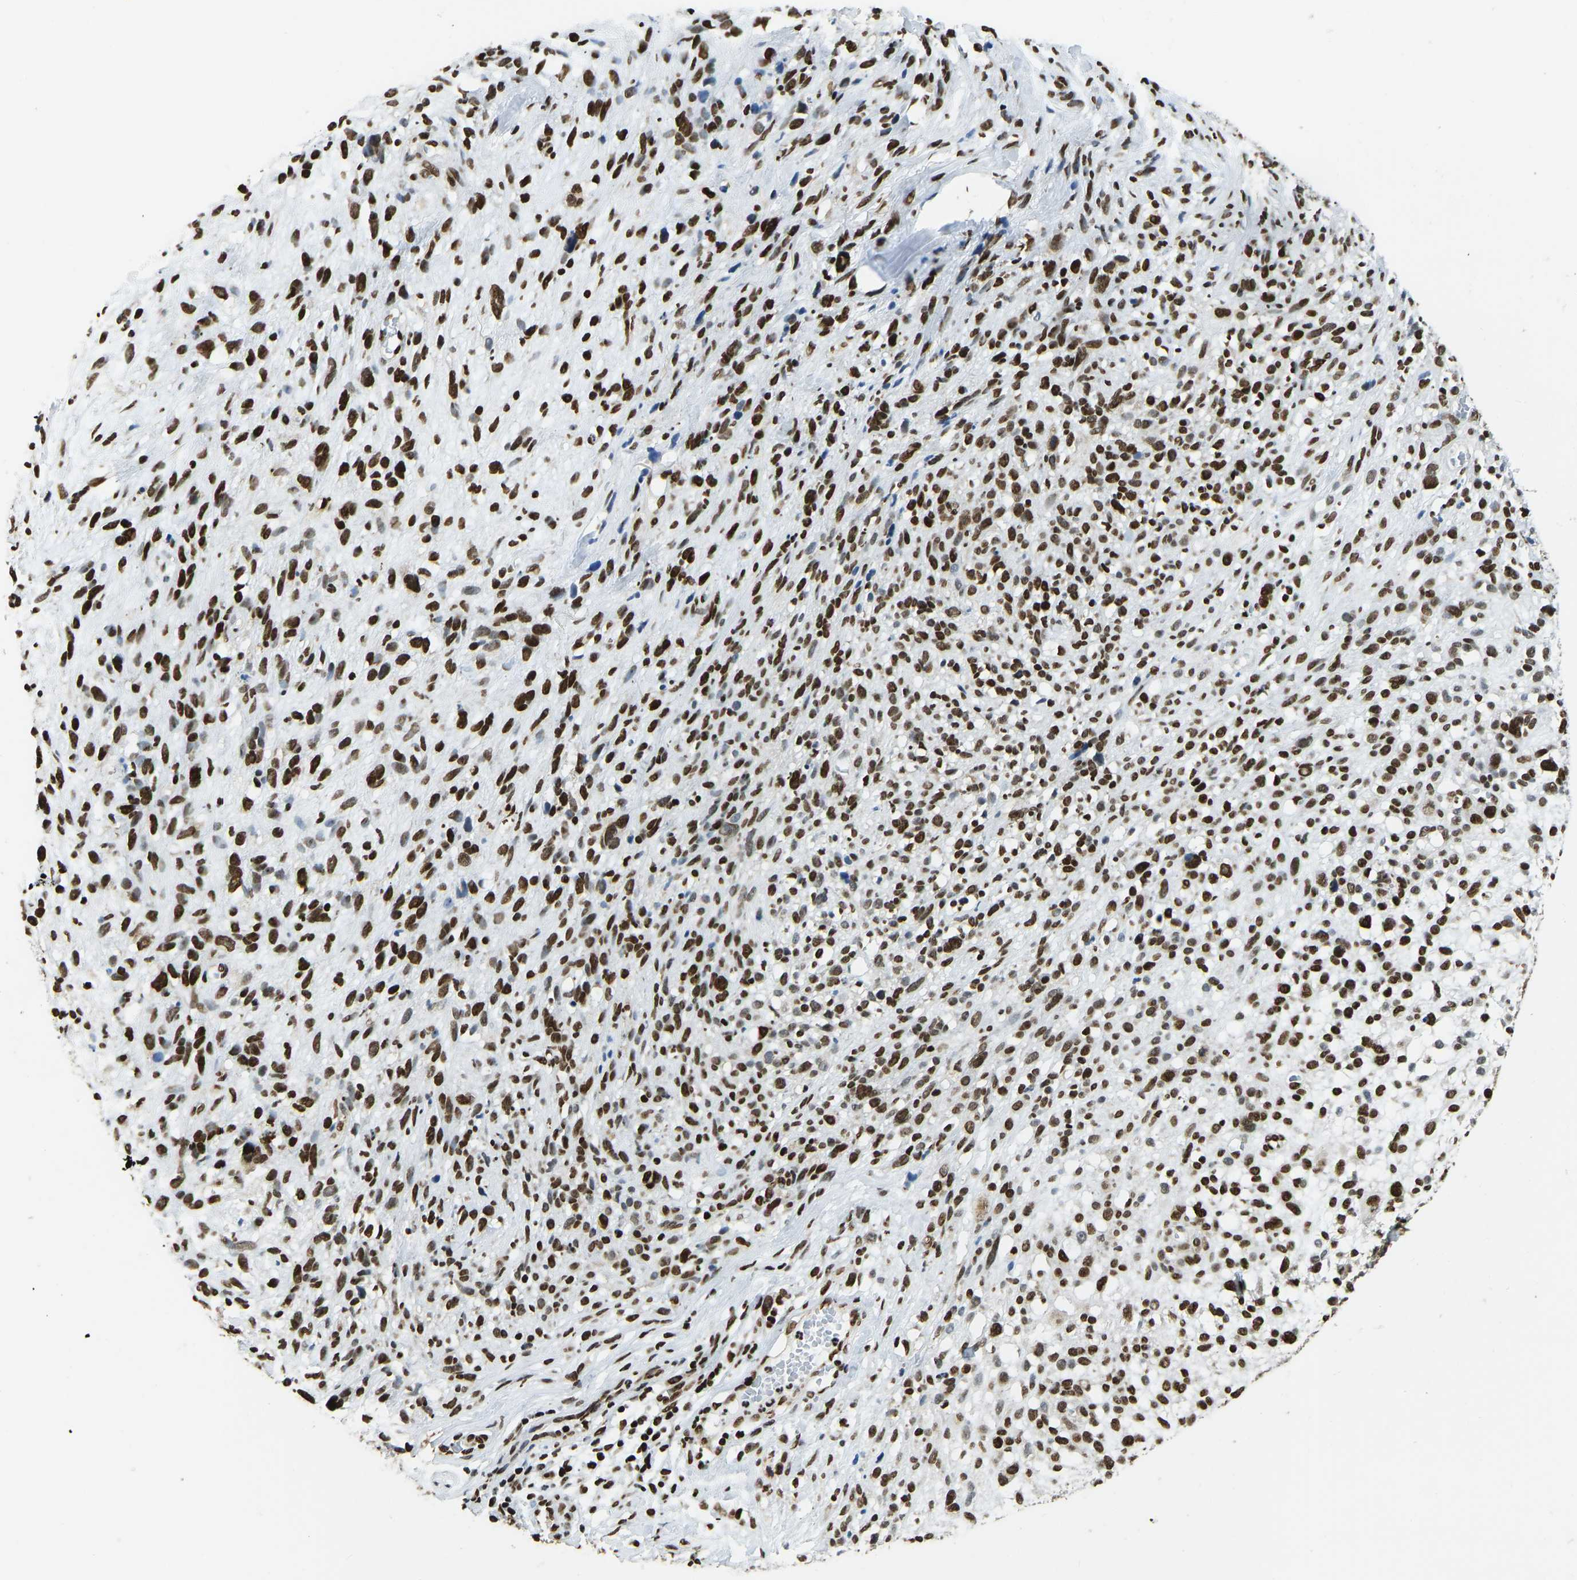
{"staining": {"intensity": "strong", "quantity": ">75%", "location": "nuclear"}, "tissue": "melanoma", "cell_type": "Tumor cells", "image_type": "cancer", "snomed": [{"axis": "morphology", "description": "Malignant melanoma, NOS"}, {"axis": "topography", "description": "Skin"}], "caption": "A high-resolution histopathology image shows IHC staining of melanoma, which shows strong nuclear staining in about >75% of tumor cells.", "gene": "ZSCAN20", "patient": {"sex": "female", "age": 55}}